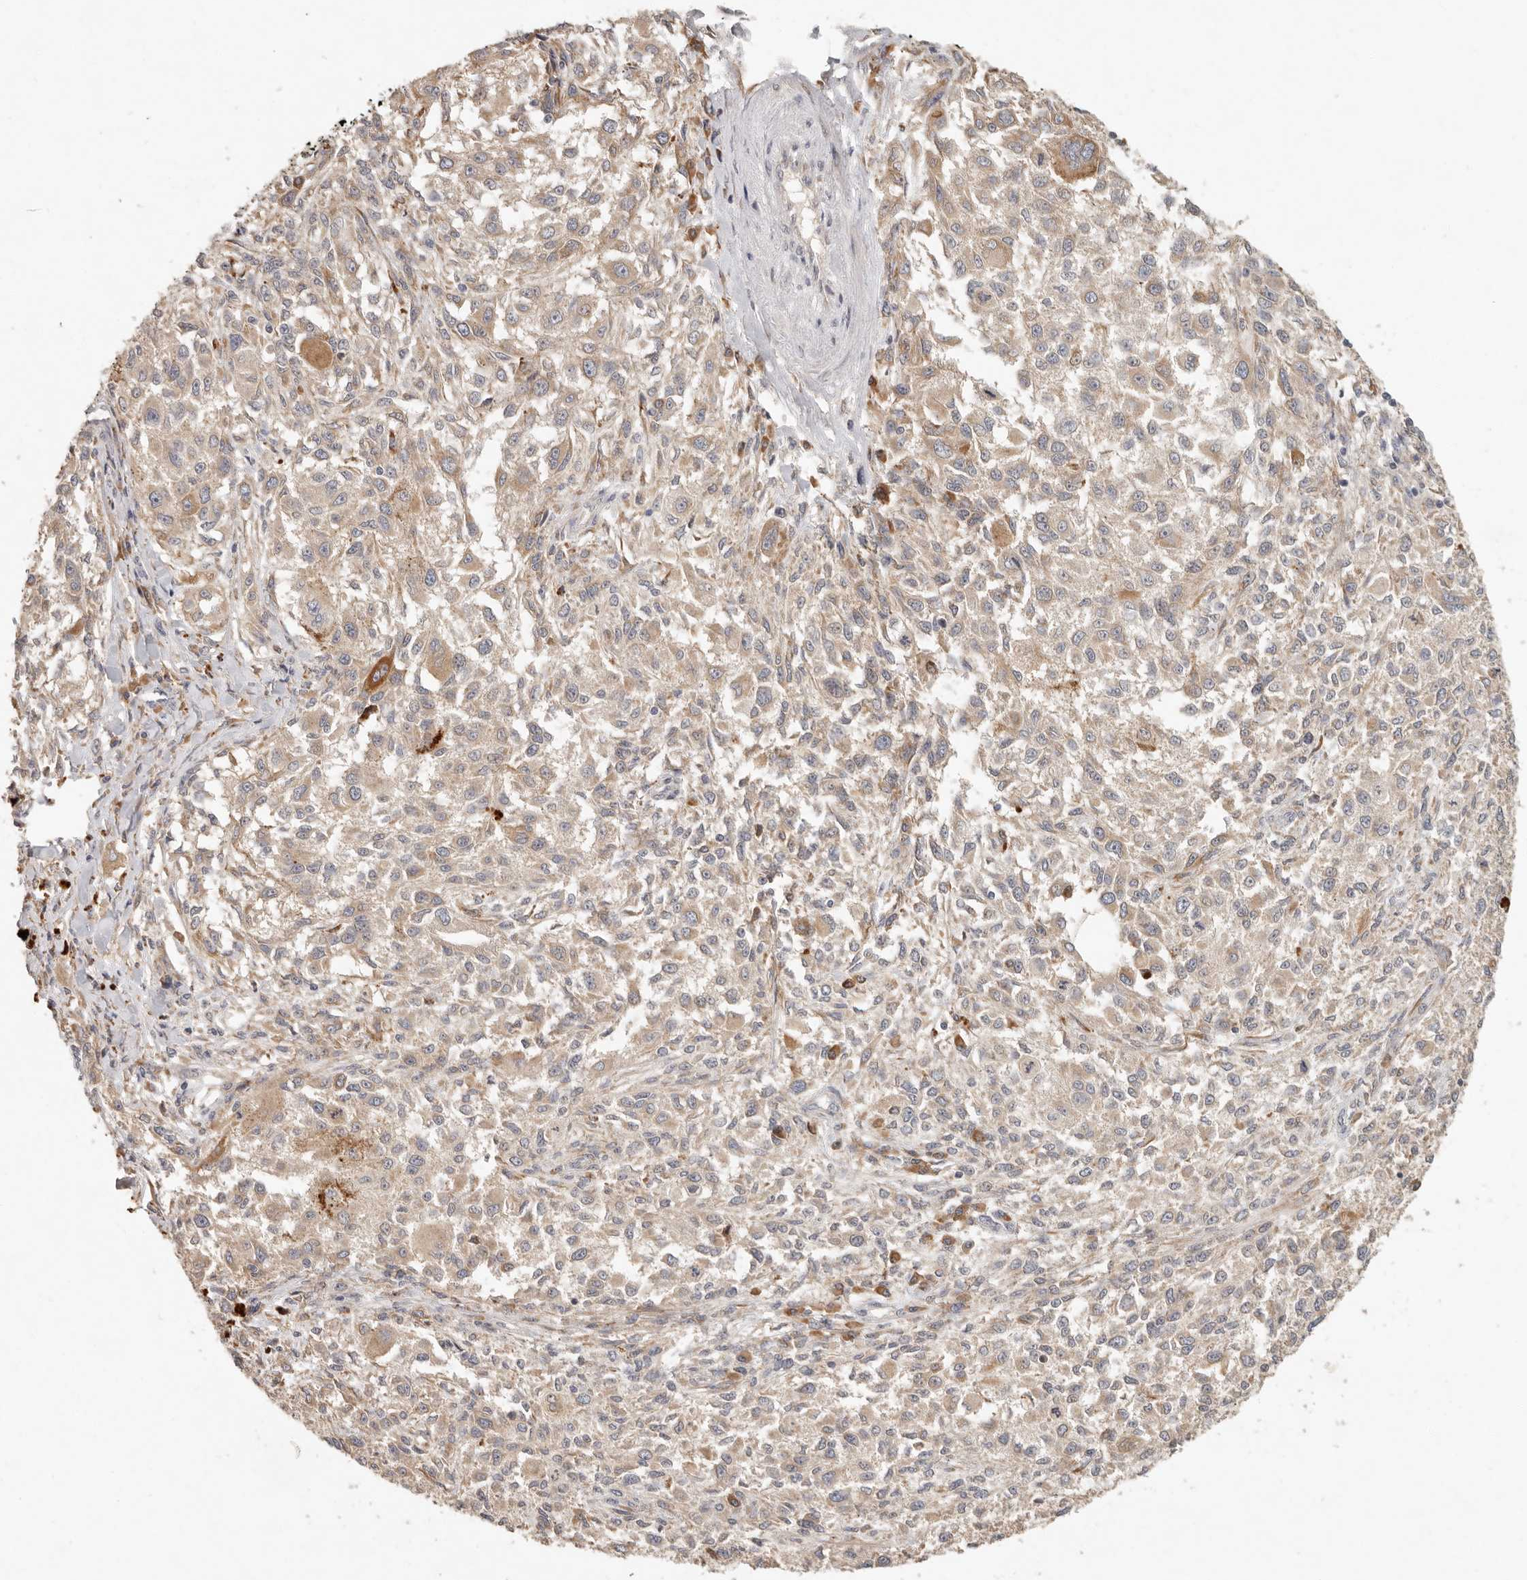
{"staining": {"intensity": "weak", "quantity": "<25%", "location": "cytoplasmic/membranous"}, "tissue": "melanoma", "cell_type": "Tumor cells", "image_type": "cancer", "snomed": [{"axis": "morphology", "description": "Necrosis, NOS"}, {"axis": "morphology", "description": "Malignant melanoma, NOS"}, {"axis": "topography", "description": "Skin"}], "caption": "This image is of melanoma stained with immunohistochemistry (IHC) to label a protein in brown with the nuclei are counter-stained blue. There is no positivity in tumor cells. The staining is performed using DAB (3,3'-diaminobenzidine) brown chromogen with nuclei counter-stained in using hematoxylin.", "gene": "ARHGEF10L", "patient": {"sex": "female", "age": 87}}